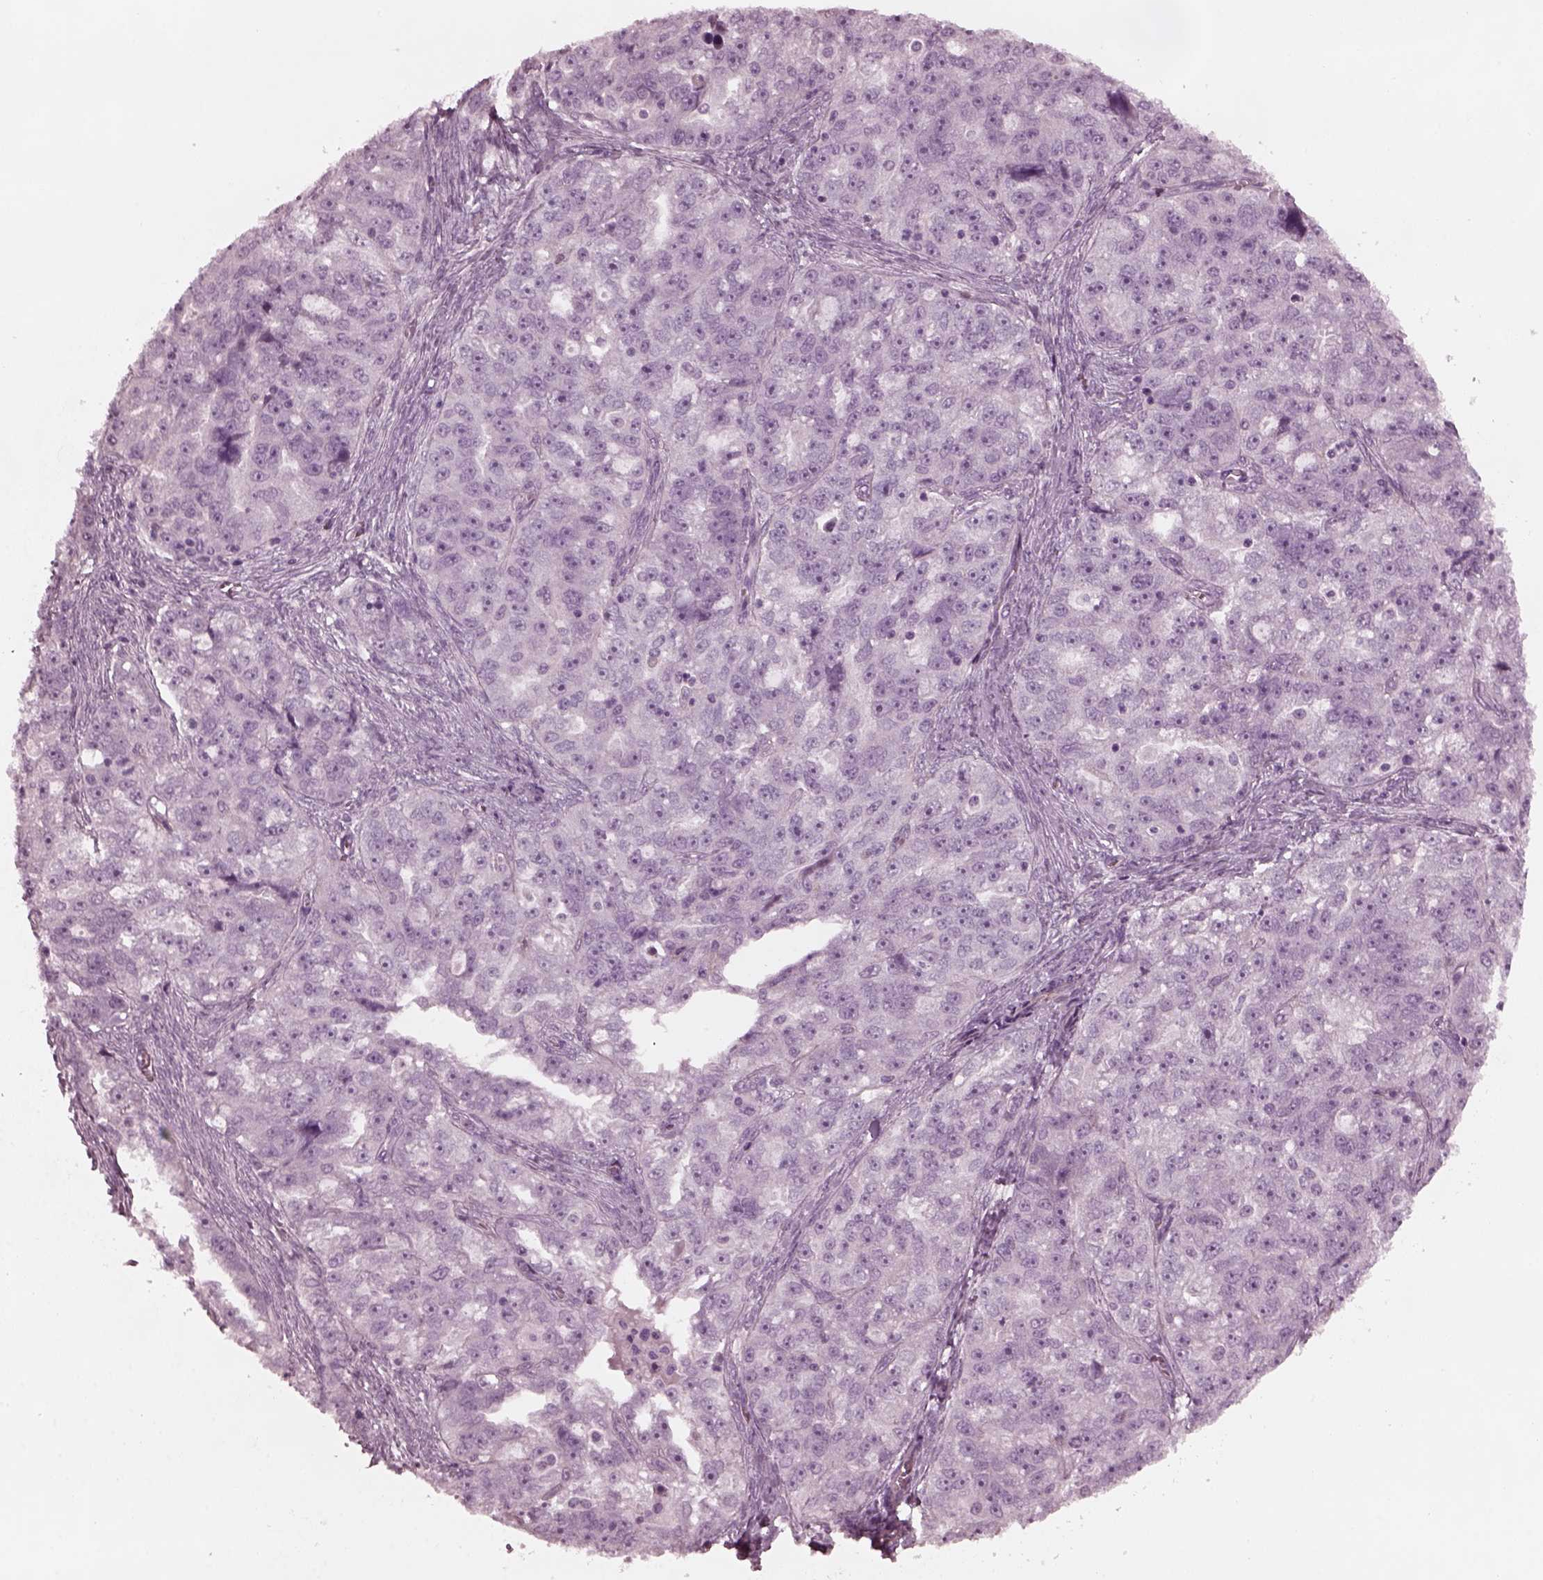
{"staining": {"intensity": "negative", "quantity": "none", "location": "none"}, "tissue": "ovarian cancer", "cell_type": "Tumor cells", "image_type": "cancer", "snomed": [{"axis": "morphology", "description": "Cystadenocarcinoma, serous, NOS"}, {"axis": "topography", "description": "Ovary"}], "caption": "This is an immunohistochemistry (IHC) image of serous cystadenocarcinoma (ovarian). There is no staining in tumor cells.", "gene": "KIF6", "patient": {"sex": "female", "age": 51}}